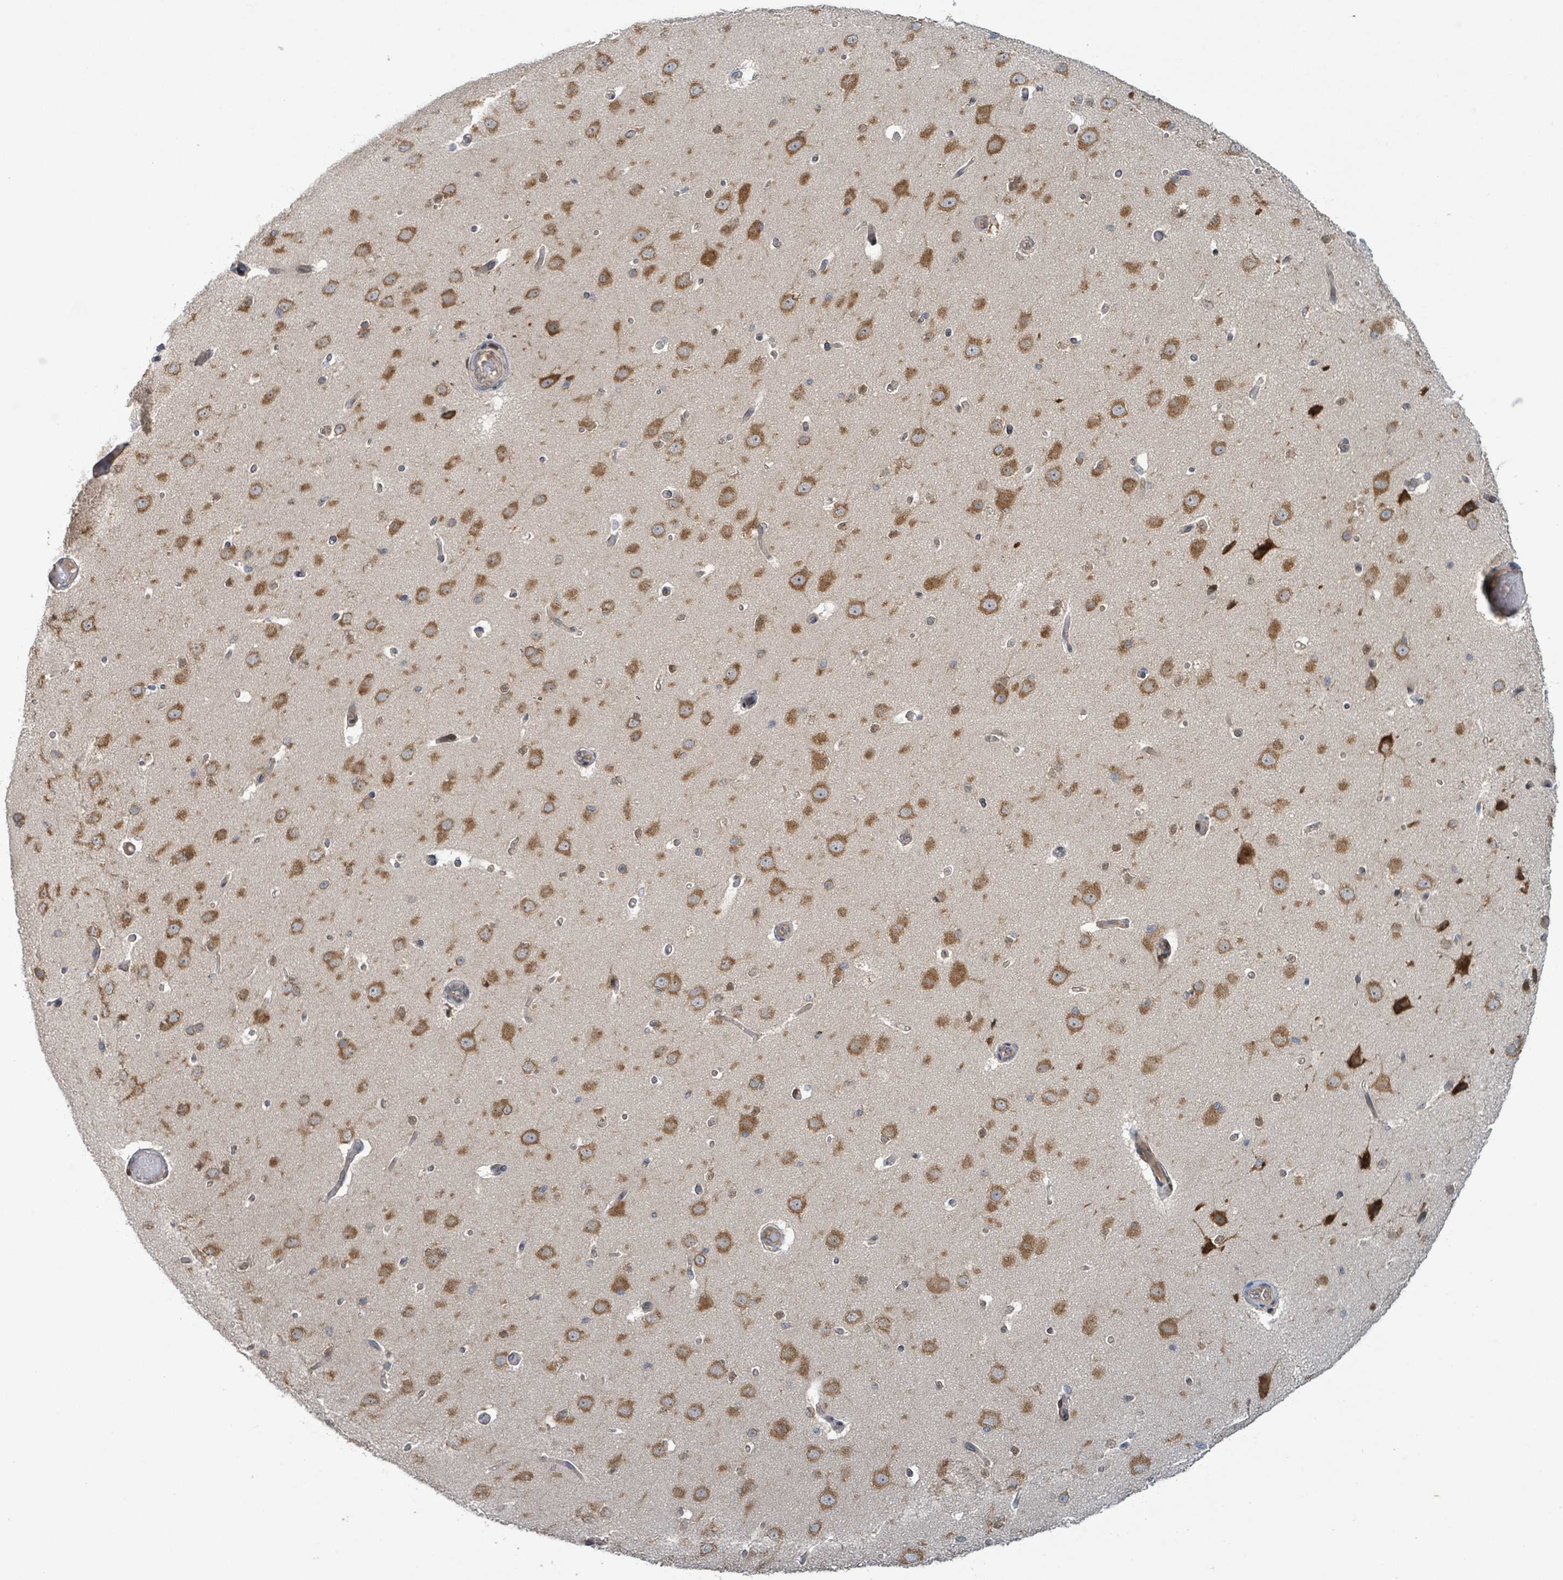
{"staining": {"intensity": "weak", "quantity": "<25%", "location": "cytoplasmic/membranous"}, "tissue": "cerebral cortex", "cell_type": "Endothelial cells", "image_type": "normal", "snomed": [{"axis": "morphology", "description": "Normal tissue, NOS"}, {"axis": "morphology", "description": "Inflammation, NOS"}, {"axis": "topography", "description": "Cerebral cortex"}], "caption": "Immunohistochemical staining of unremarkable human cerebral cortex demonstrates no significant staining in endothelial cells. (DAB immunohistochemistry visualized using brightfield microscopy, high magnification).", "gene": "OR51E1", "patient": {"sex": "male", "age": 6}}